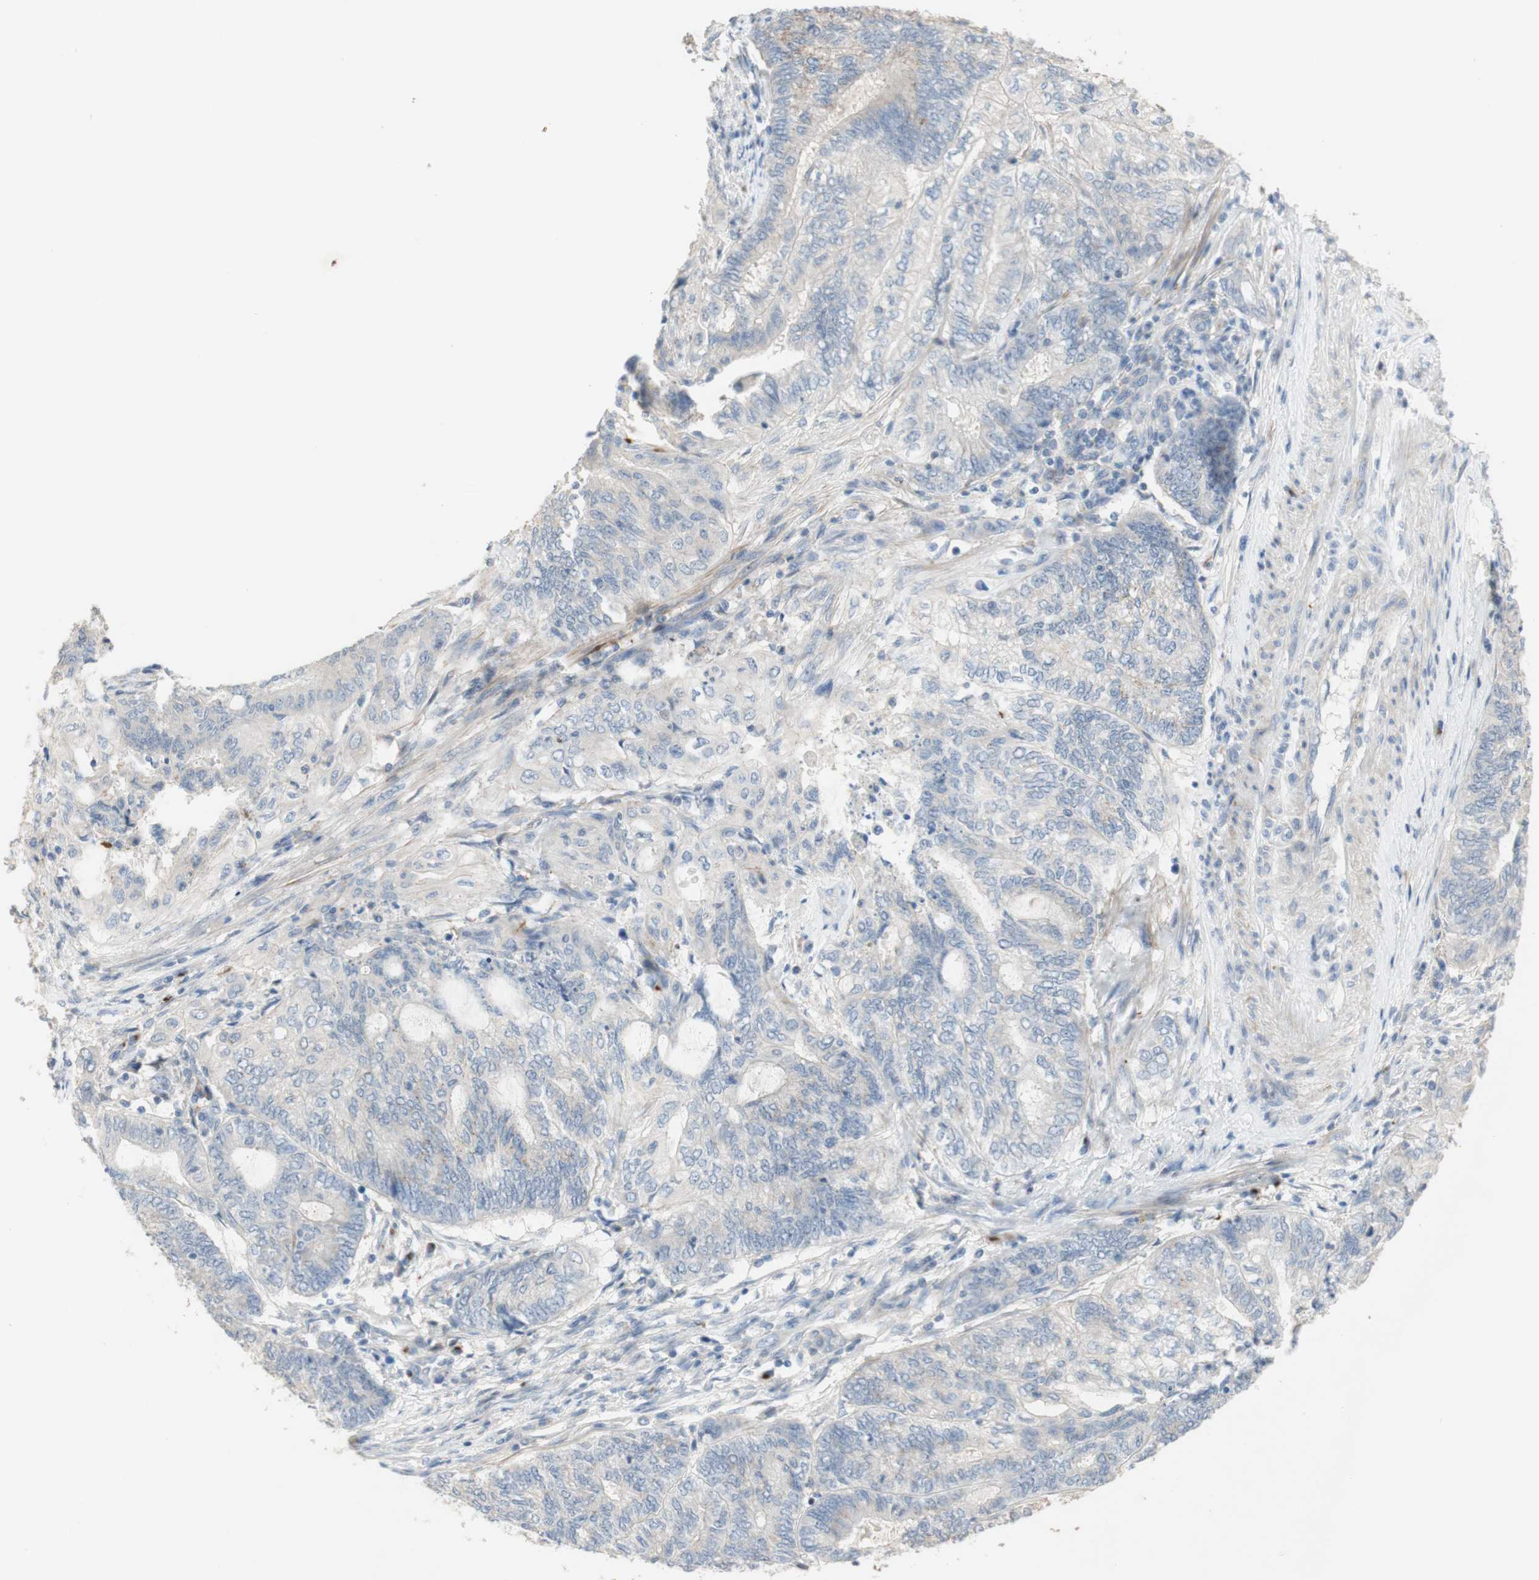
{"staining": {"intensity": "negative", "quantity": "none", "location": "none"}, "tissue": "endometrial cancer", "cell_type": "Tumor cells", "image_type": "cancer", "snomed": [{"axis": "morphology", "description": "Adenocarcinoma, NOS"}, {"axis": "topography", "description": "Uterus"}, {"axis": "topography", "description": "Endometrium"}], "caption": "The image exhibits no staining of tumor cells in adenocarcinoma (endometrial).", "gene": "MANEA", "patient": {"sex": "female", "age": 70}}